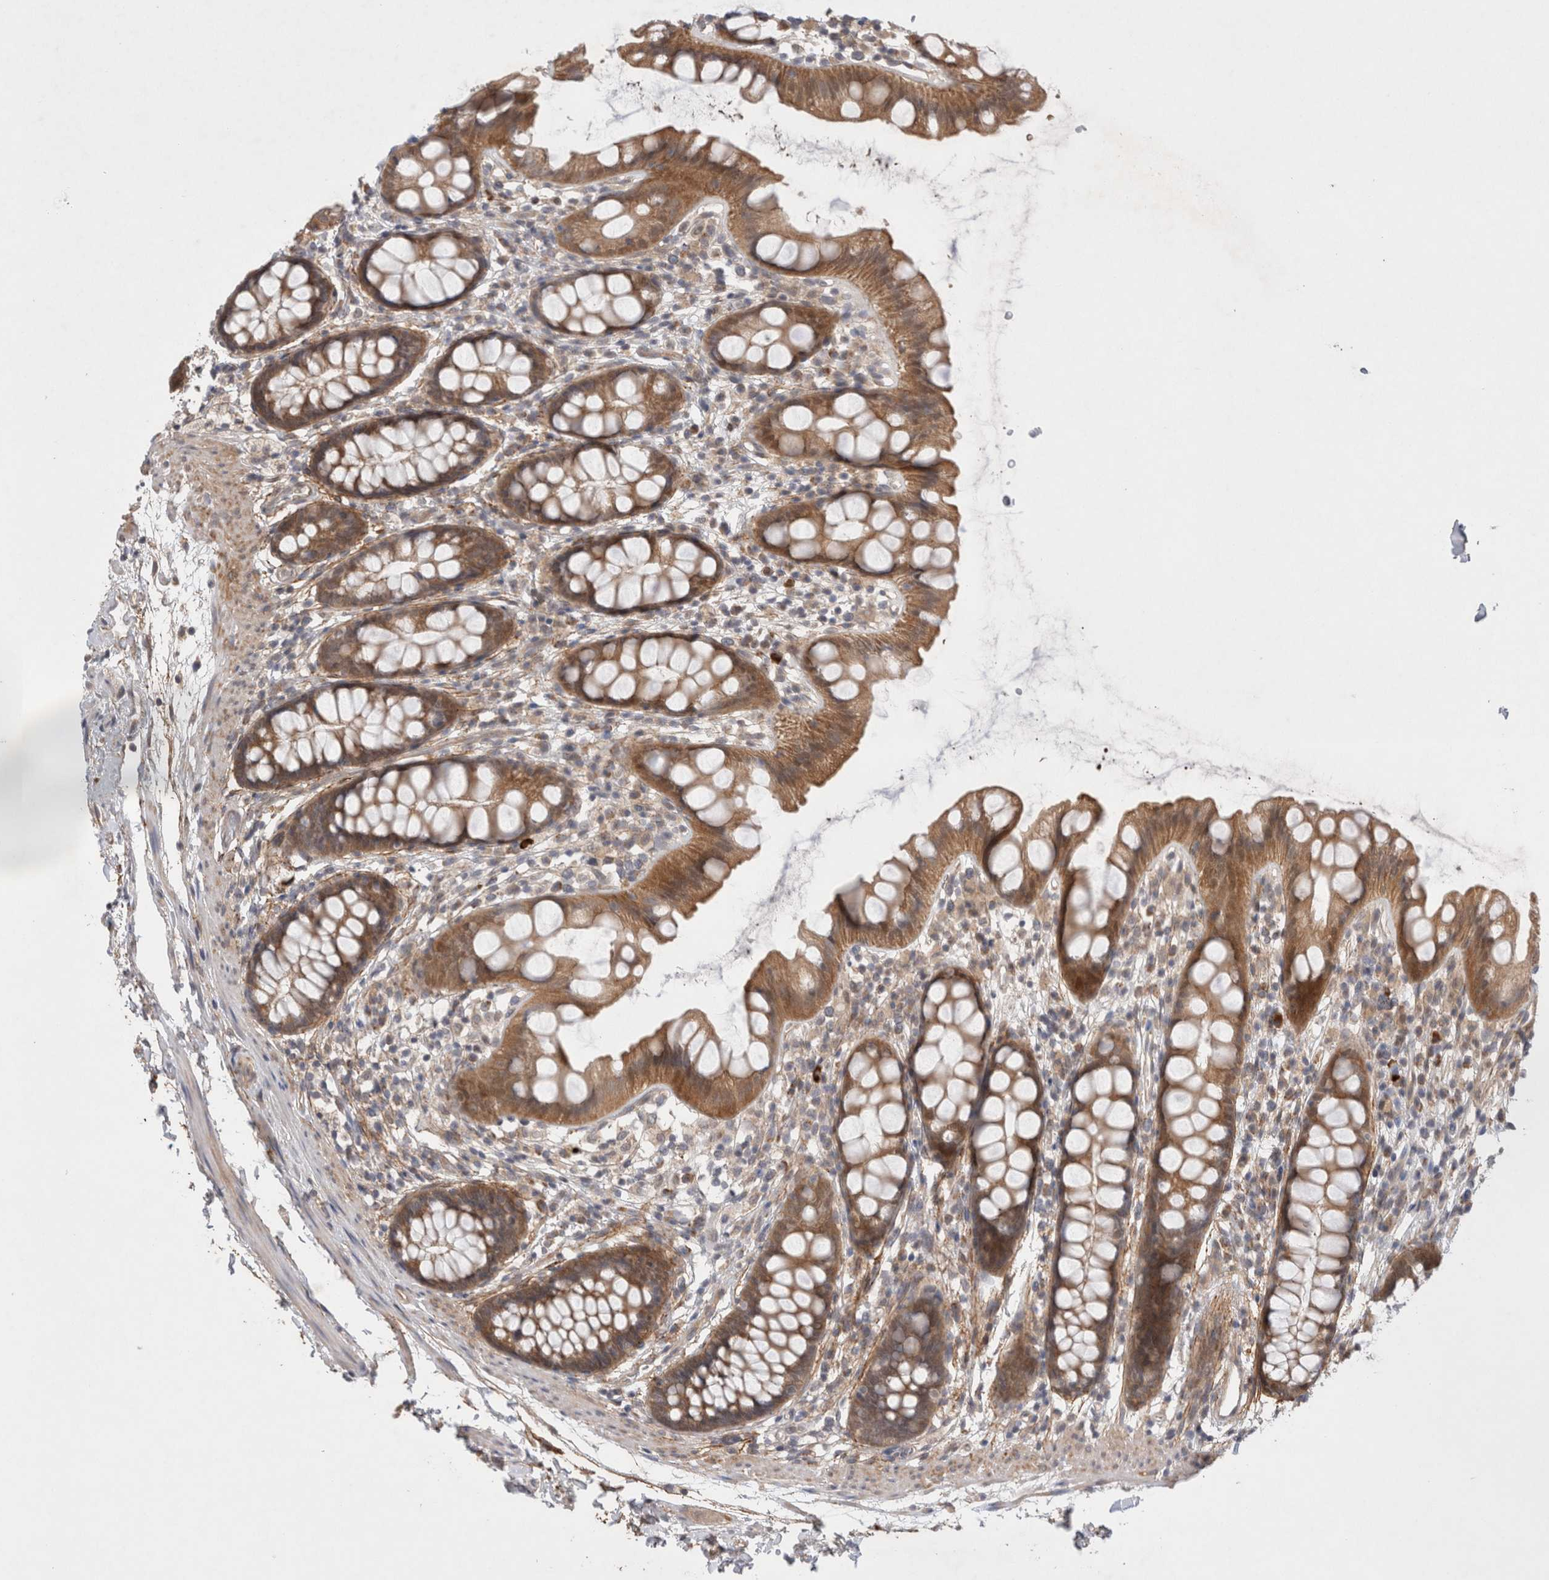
{"staining": {"intensity": "moderate", "quantity": ">75%", "location": "cytoplasmic/membranous"}, "tissue": "rectum", "cell_type": "Glandular cells", "image_type": "normal", "snomed": [{"axis": "morphology", "description": "Normal tissue, NOS"}, {"axis": "topography", "description": "Rectum"}], "caption": "Glandular cells show medium levels of moderate cytoplasmic/membranous positivity in about >75% of cells in unremarkable human rectum.", "gene": "GSDMB", "patient": {"sex": "female", "age": 65}}